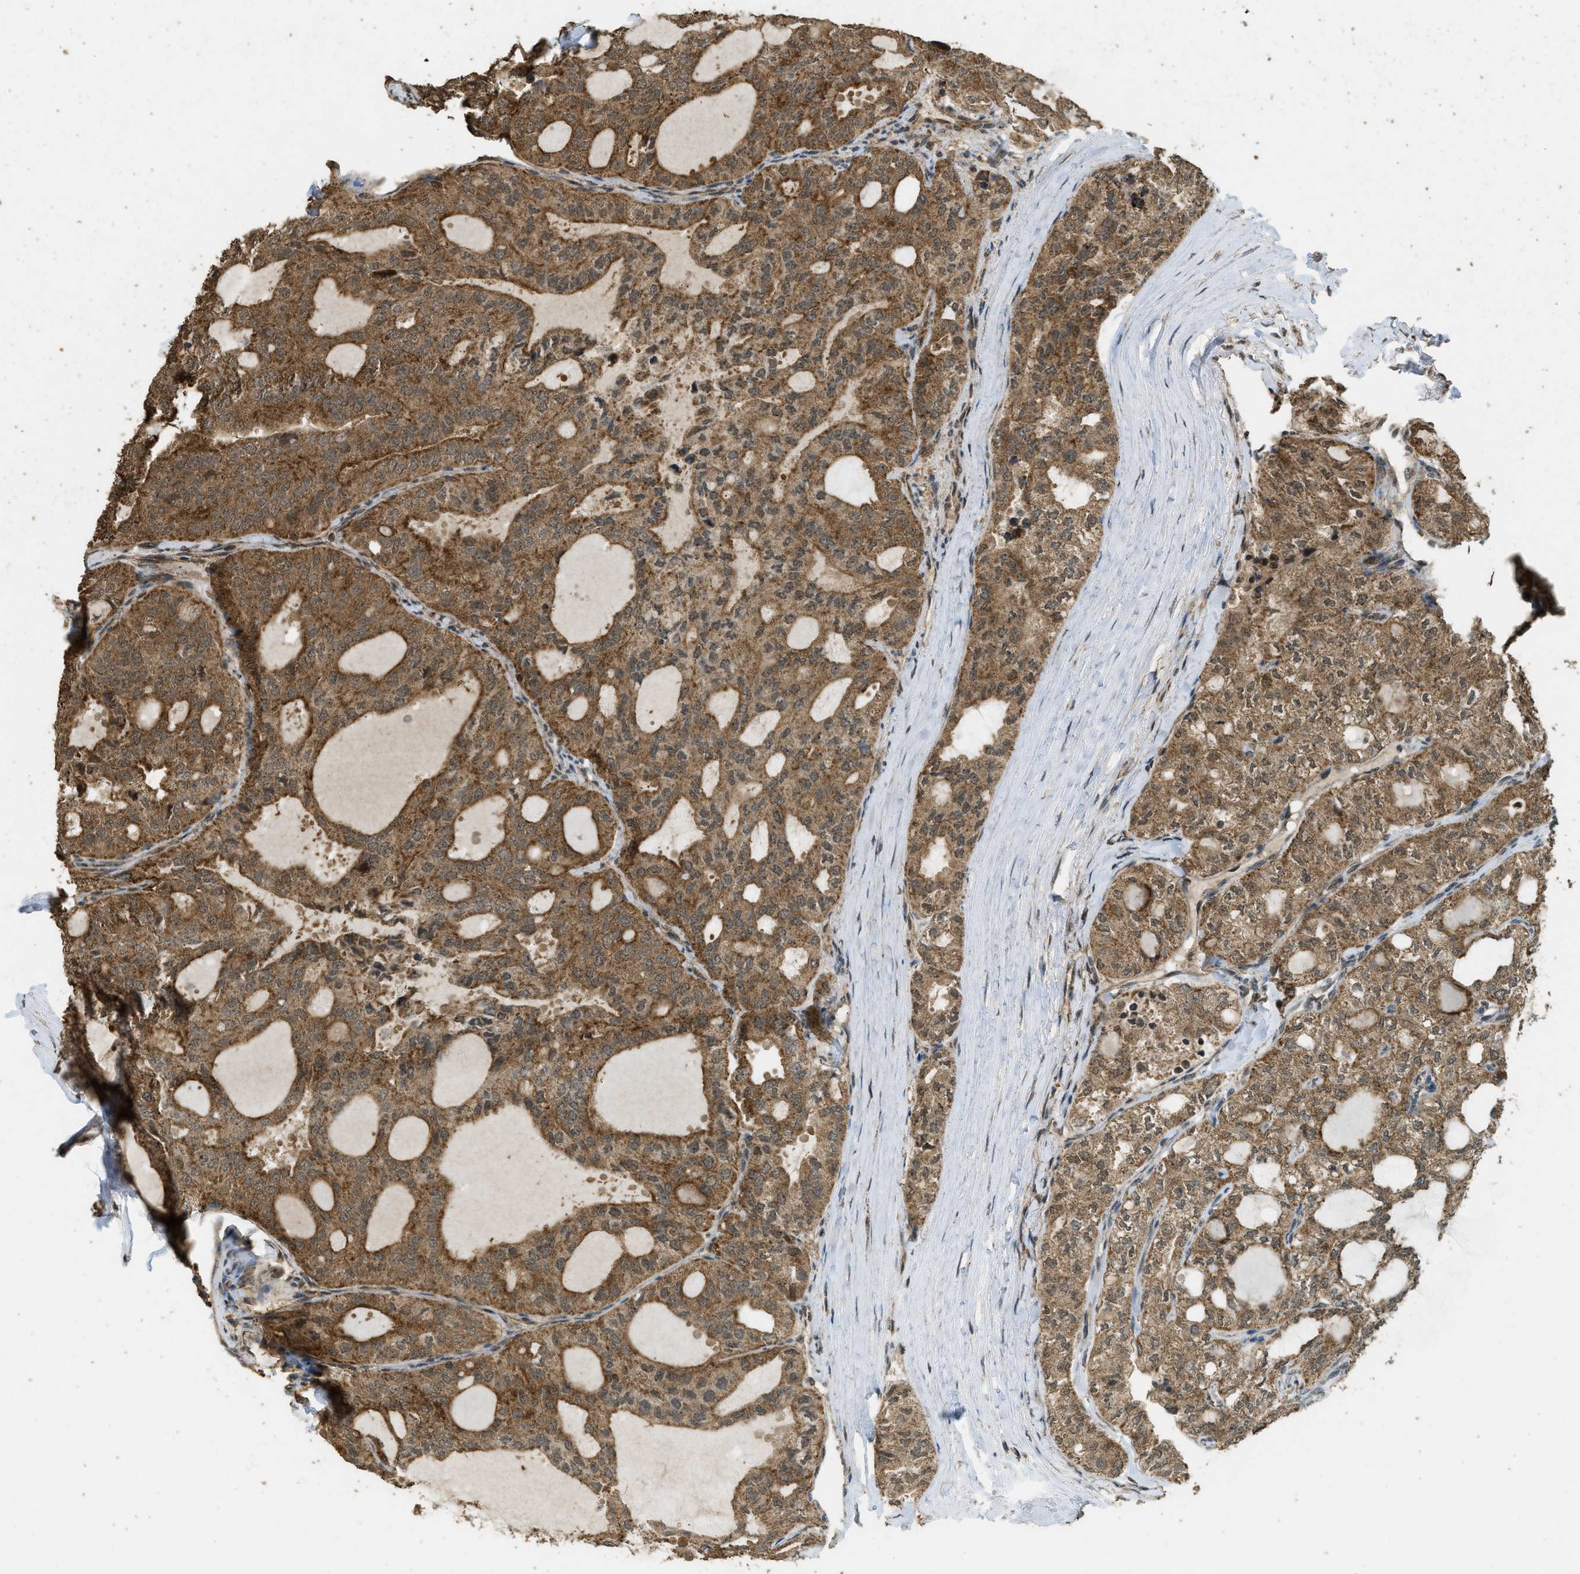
{"staining": {"intensity": "moderate", "quantity": ">75%", "location": "cytoplasmic/membranous"}, "tissue": "thyroid cancer", "cell_type": "Tumor cells", "image_type": "cancer", "snomed": [{"axis": "morphology", "description": "Follicular adenoma carcinoma, NOS"}, {"axis": "topography", "description": "Thyroid gland"}], "caption": "The micrograph reveals immunohistochemical staining of thyroid cancer. There is moderate cytoplasmic/membranous staining is appreciated in approximately >75% of tumor cells. Nuclei are stained in blue.", "gene": "CTPS1", "patient": {"sex": "male", "age": 75}}